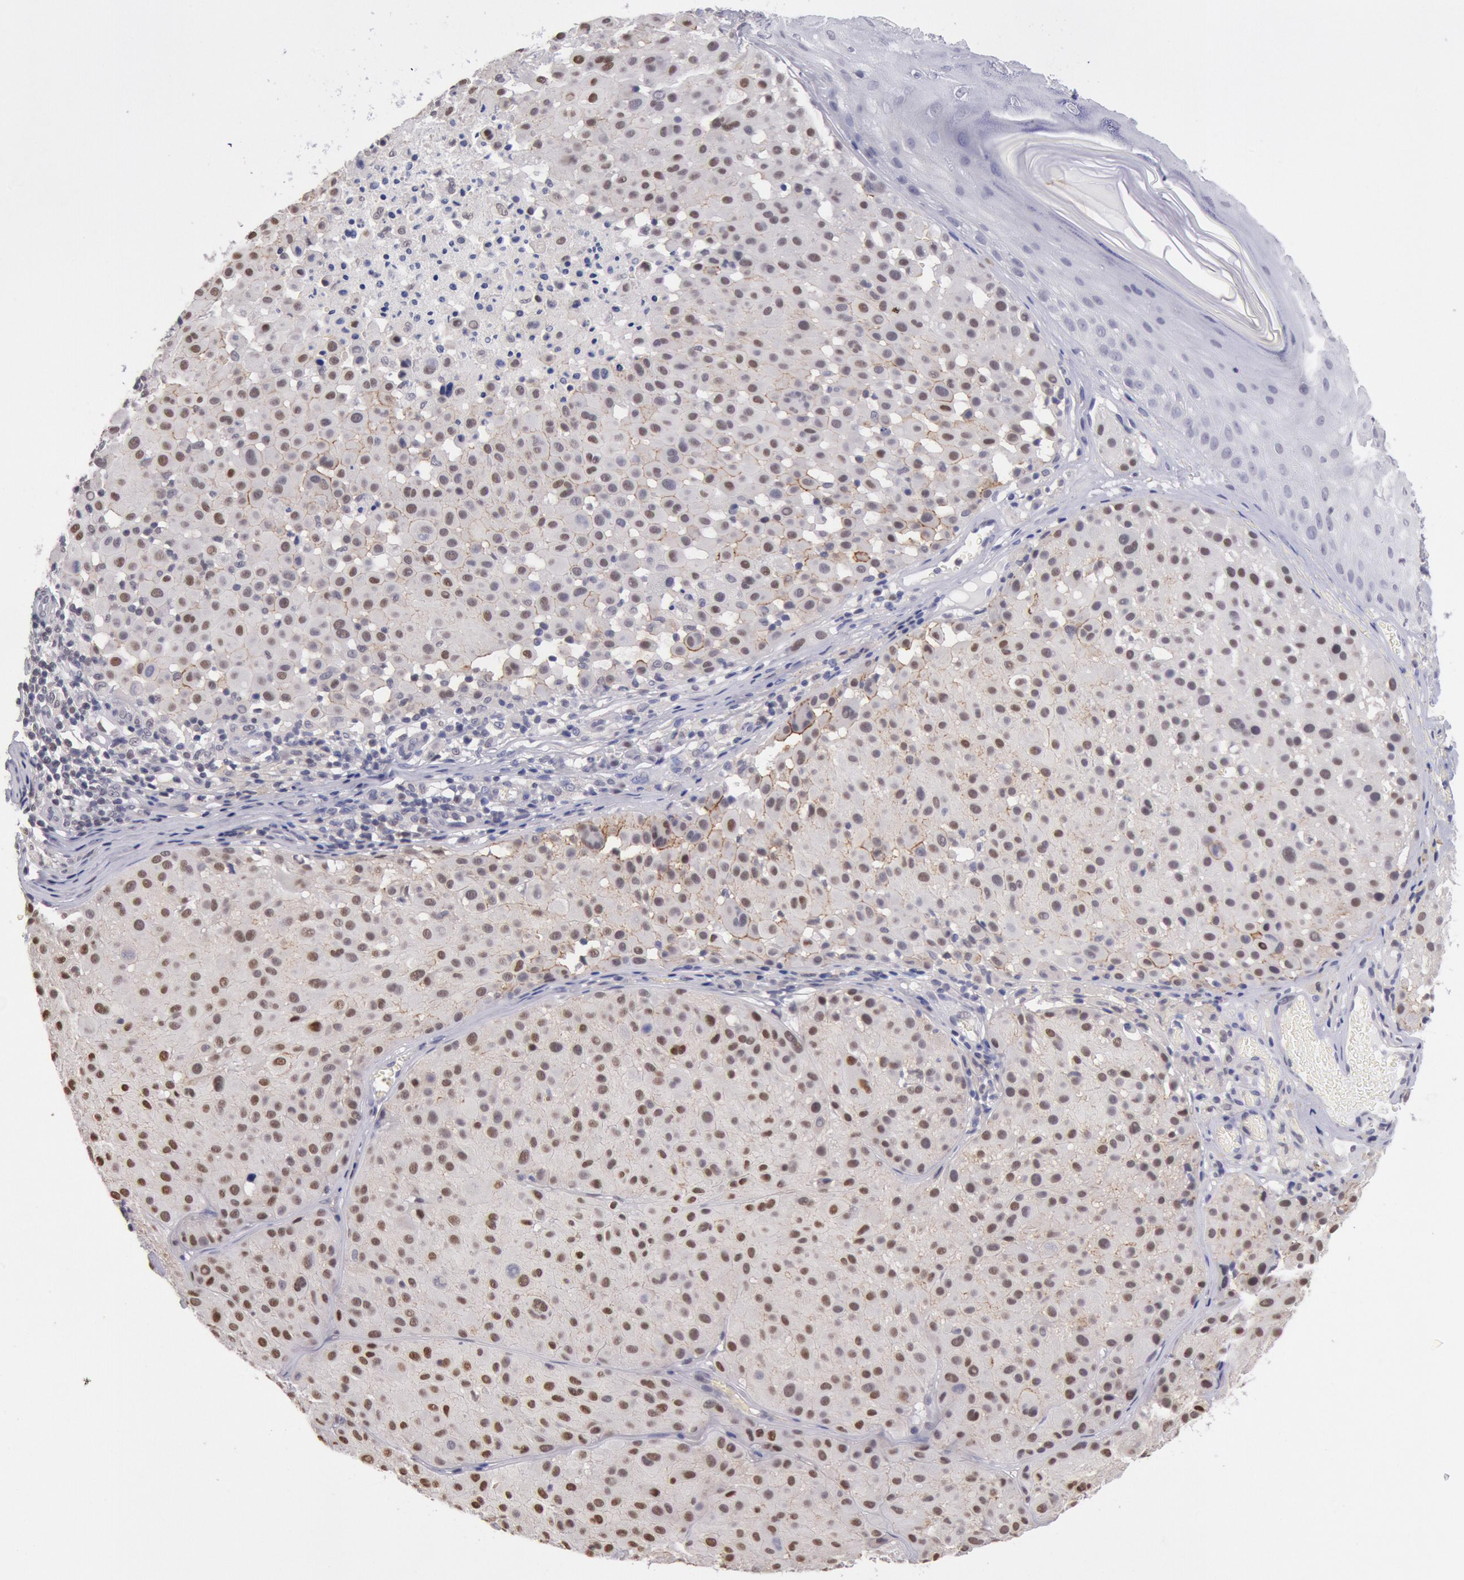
{"staining": {"intensity": "weak", "quantity": "25%-75%", "location": "cytoplasmic/membranous,nuclear"}, "tissue": "melanoma", "cell_type": "Tumor cells", "image_type": "cancer", "snomed": [{"axis": "morphology", "description": "Malignant melanoma, NOS"}, {"axis": "topography", "description": "Skin"}], "caption": "Human malignant melanoma stained for a protein (brown) displays weak cytoplasmic/membranous and nuclear positive expression in approximately 25%-75% of tumor cells.", "gene": "MYH7", "patient": {"sex": "male", "age": 36}}